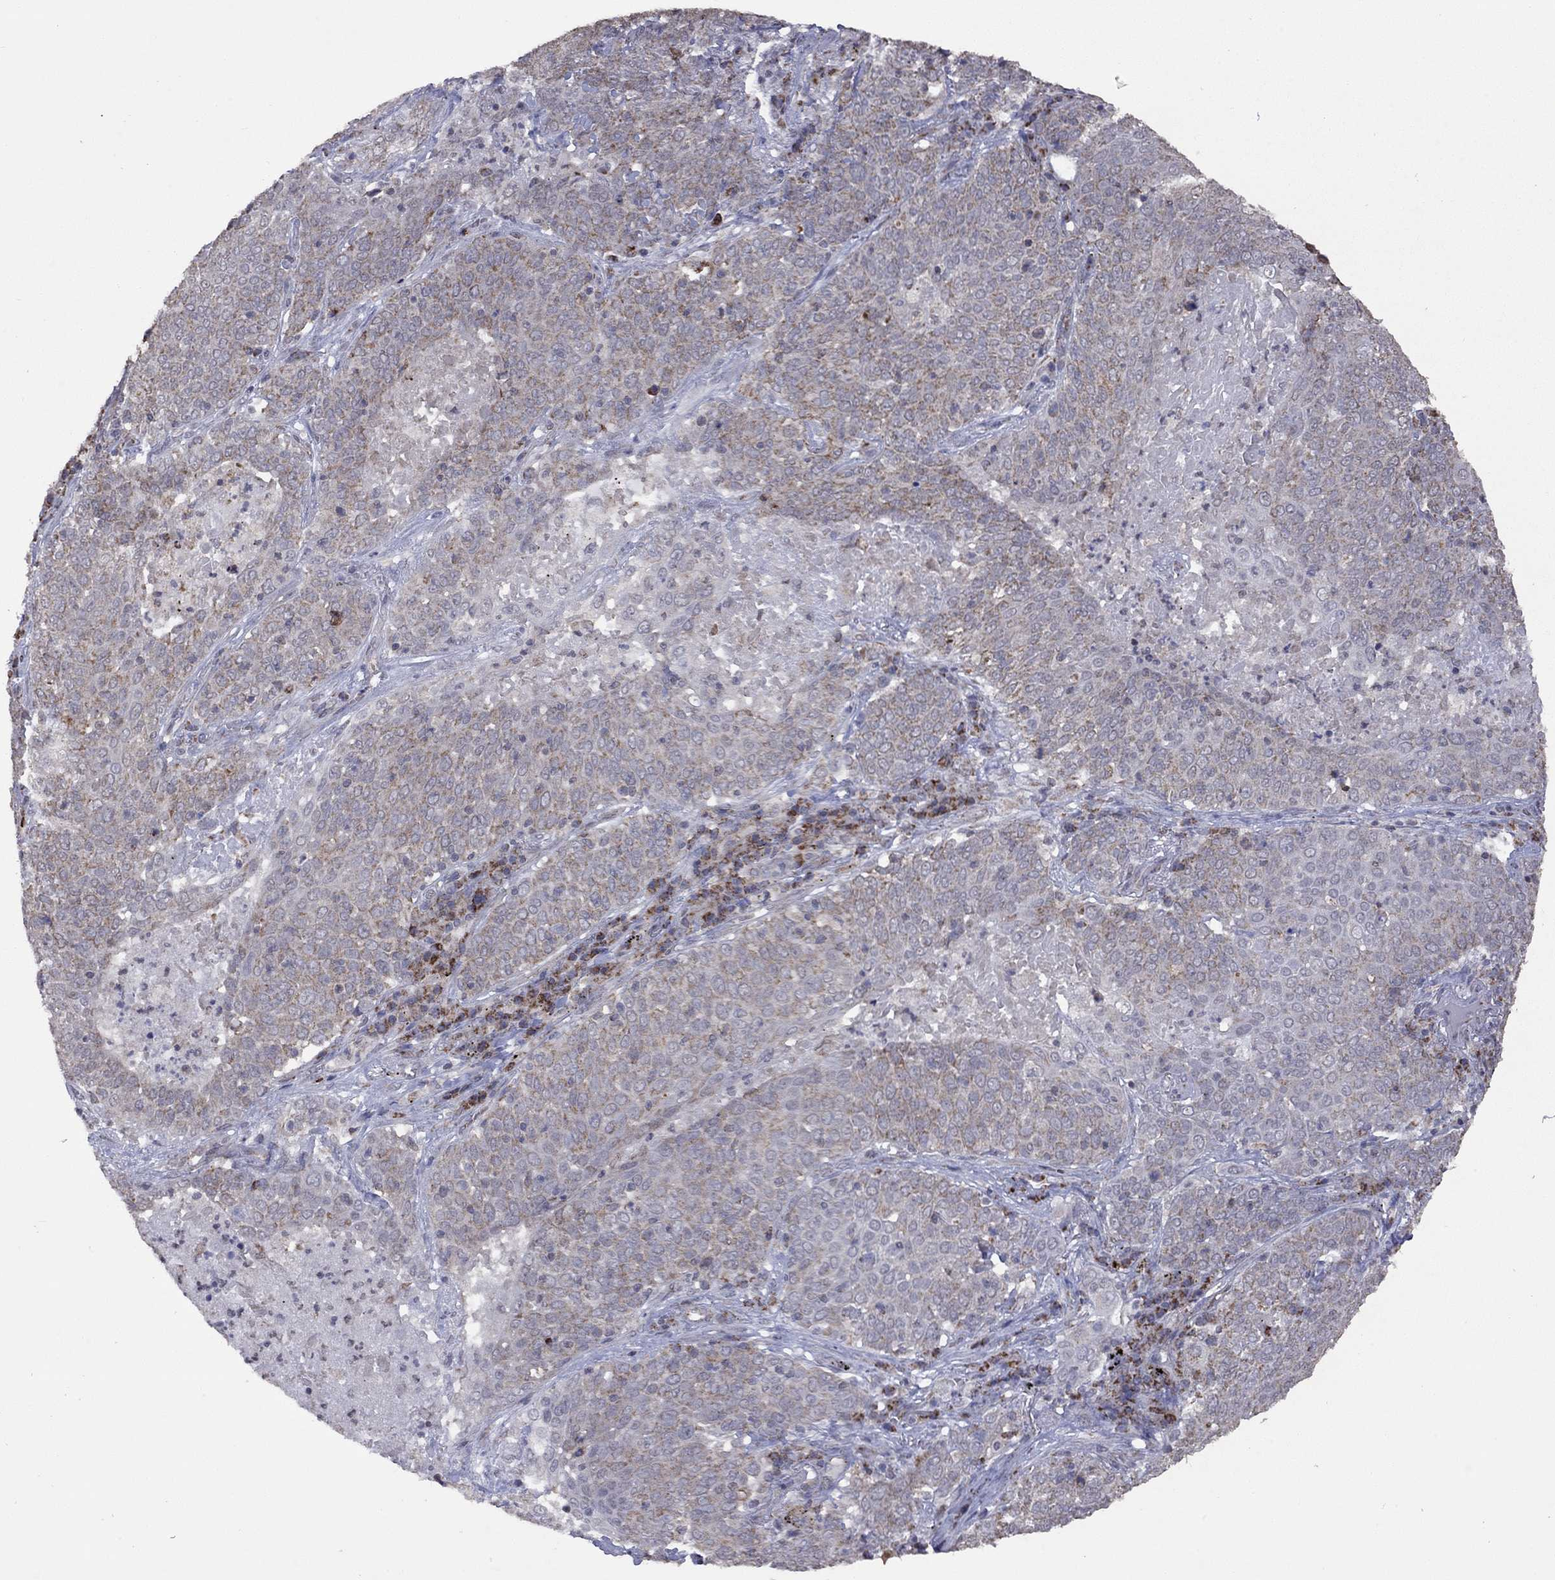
{"staining": {"intensity": "weak", "quantity": ">75%", "location": "cytoplasmic/membranous"}, "tissue": "lung cancer", "cell_type": "Tumor cells", "image_type": "cancer", "snomed": [{"axis": "morphology", "description": "Squamous cell carcinoma, NOS"}, {"axis": "topography", "description": "Lung"}], "caption": "Tumor cells reveal weak cytoplasmic/membranous expression in approximately >75% of cells in squamous cell carcinoma (lung). The protein is shown in brown color, while the nuclei are stained blue.", "gene": "NDUFB1", "patient": {"sex": "male", "age": 82}}